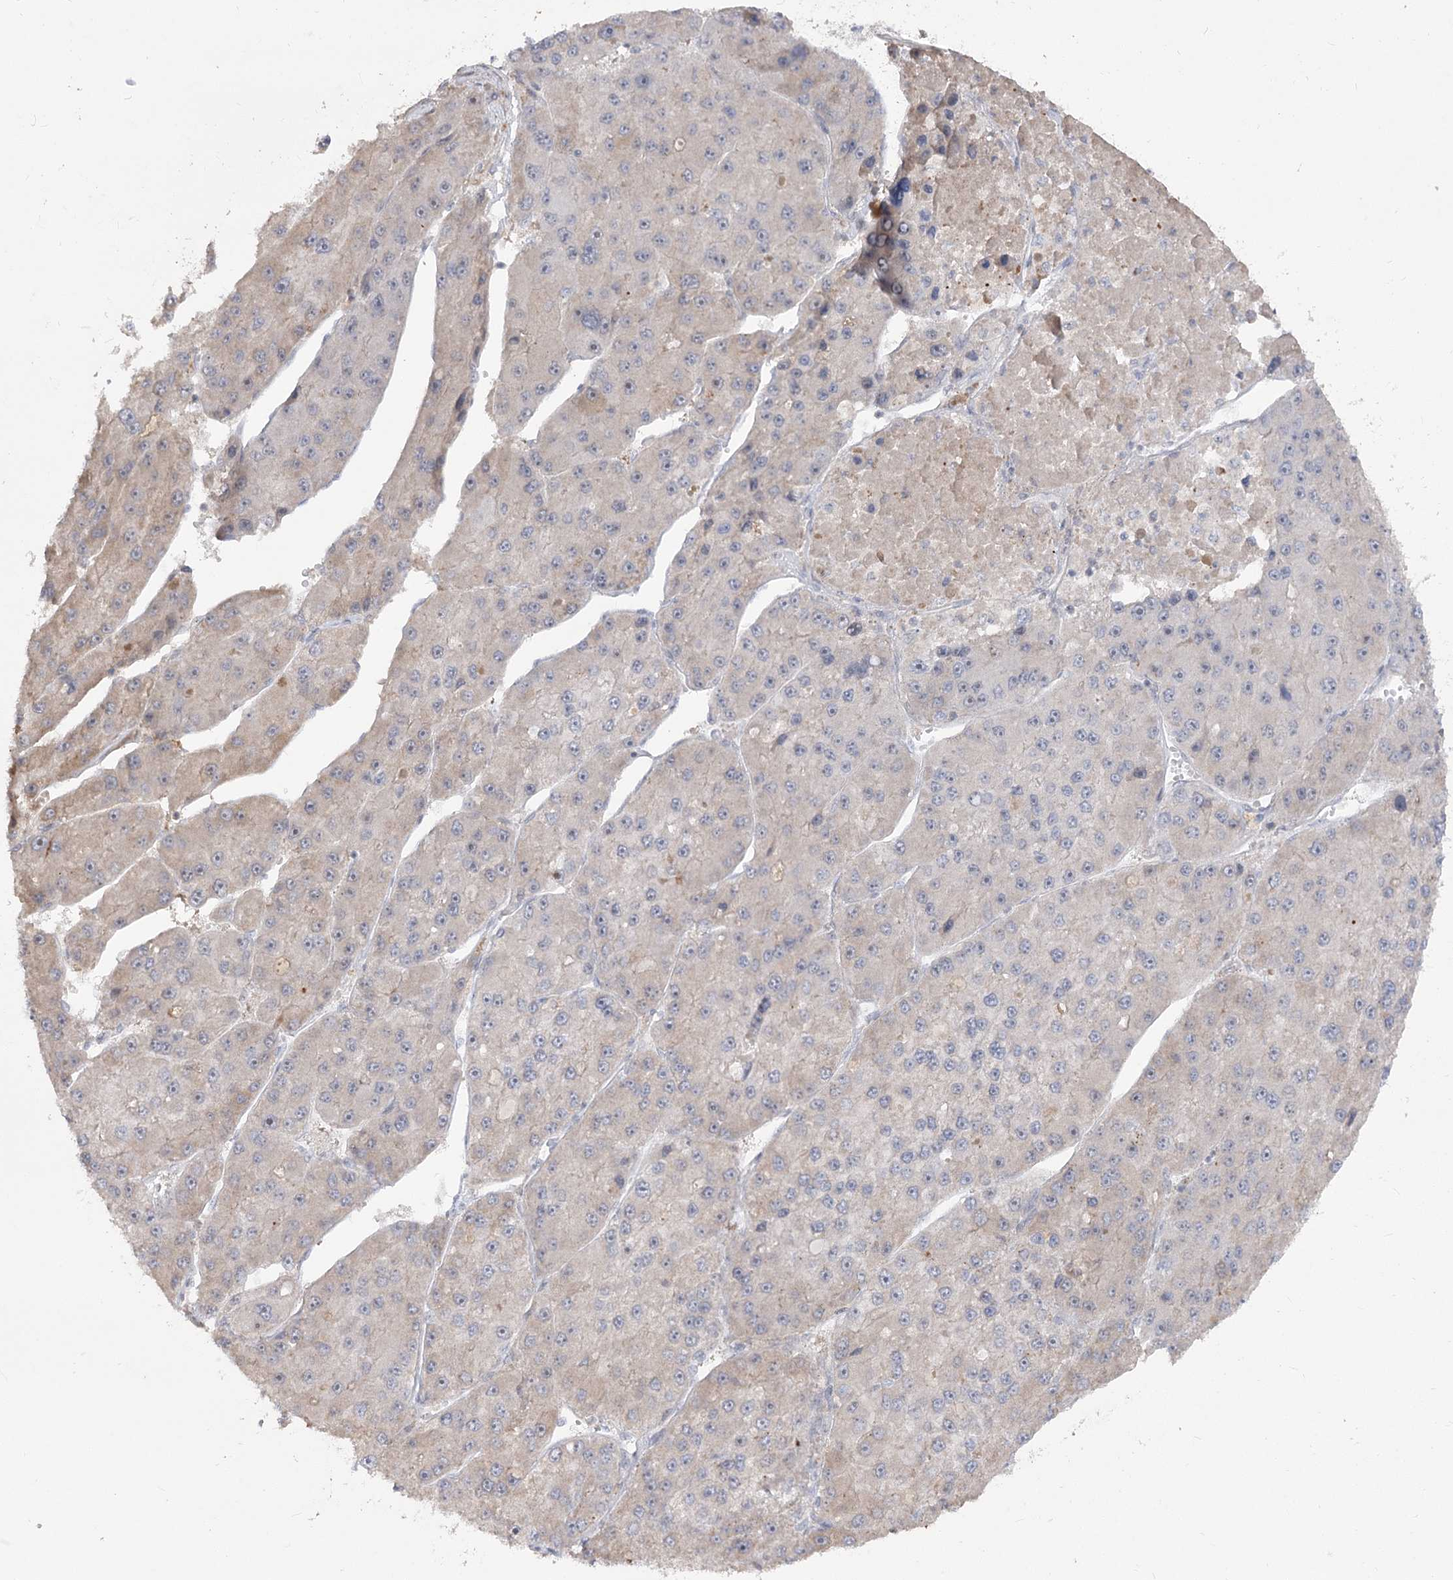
{"staining": {"intensity": "weak", "quantity": "25%-75%", "location": "cytoplasmic/membranous"}, "tissue": "liver cancer", "cell_type": "Tumor cells", "image_type": "cancer", "snomed": [{"axis": "morphology", "description": "Carcinoma, Hepatocellular, NOS"}, {"axis": "topography", "description": "Liver"}], "caption": "Immunohistochemical staining of liver hepatocellular carcinoma displays weak cytoplasmic/membranous protein staining in about 25%-75% of tumor cells. Immunohistochemistry (ihc) stains the protein of interest in brown and the nuclei are stained blue.", "gene": "ZSCAN23", "patient": {"sex": "female", "age": 73}}